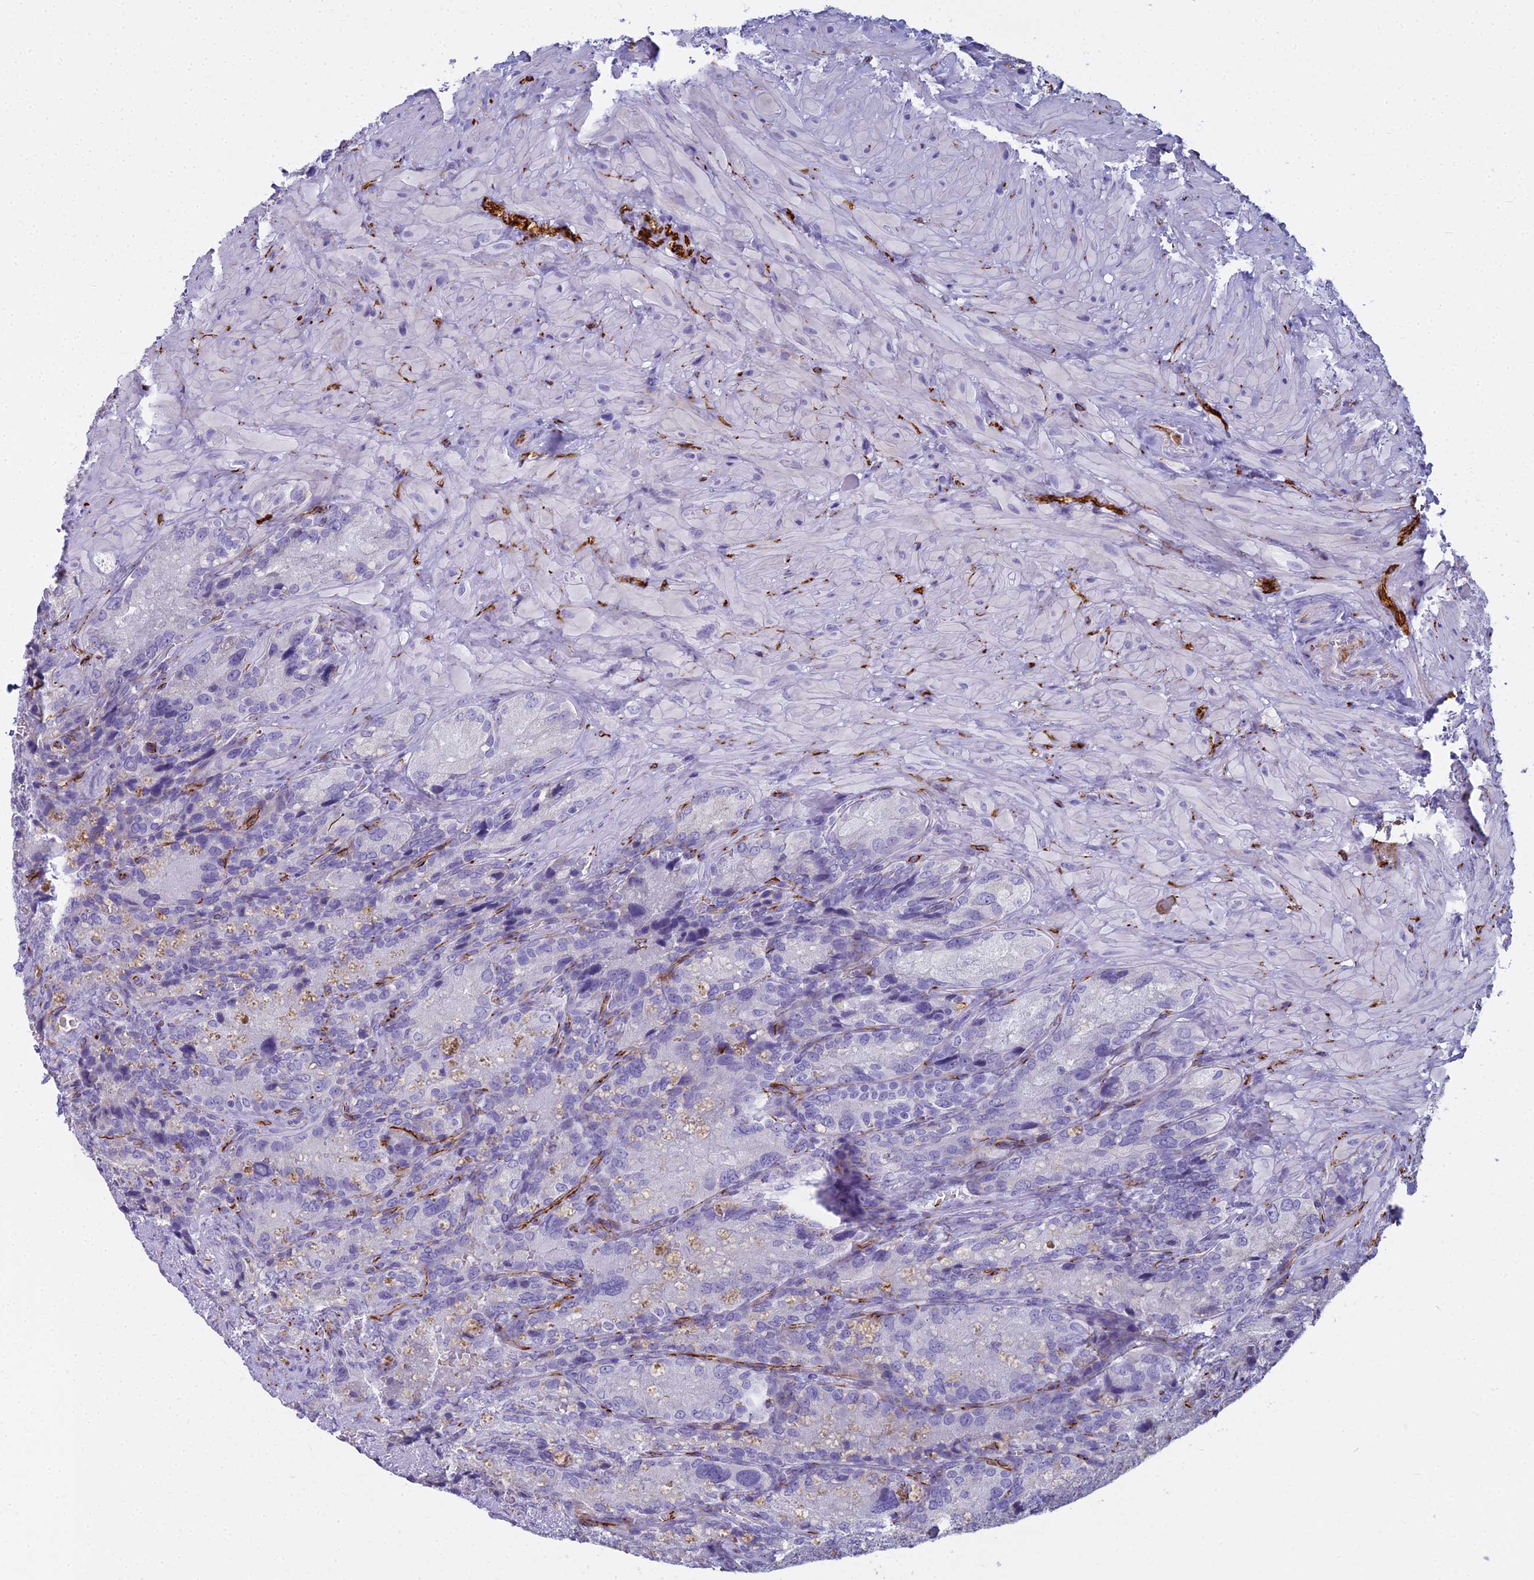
{"staining": {"intensity": "weak", "quantity": "<25%", "location": "cytoplasmic/membranous"}, "tissue": "seminal vesicle", "cell_type": "Glandular cells", "image_type": "normal", "snomed": [{"axis": "morphology", "description": "Normal tissue, NOS"}, {"axis": "topography", "description": "Seminal veicle"}], "caption": "This is a image of immunohistochemistry (IHC) staining of unremarkable seminal vesicle, which shows no expression in glandular cells. The staining is performed using DAB brown chromogen with nuclei counter-stained in using hematoxylin.", "gene": "ENSG00000265118", "patient": {"sex": "male", "age": 62}}